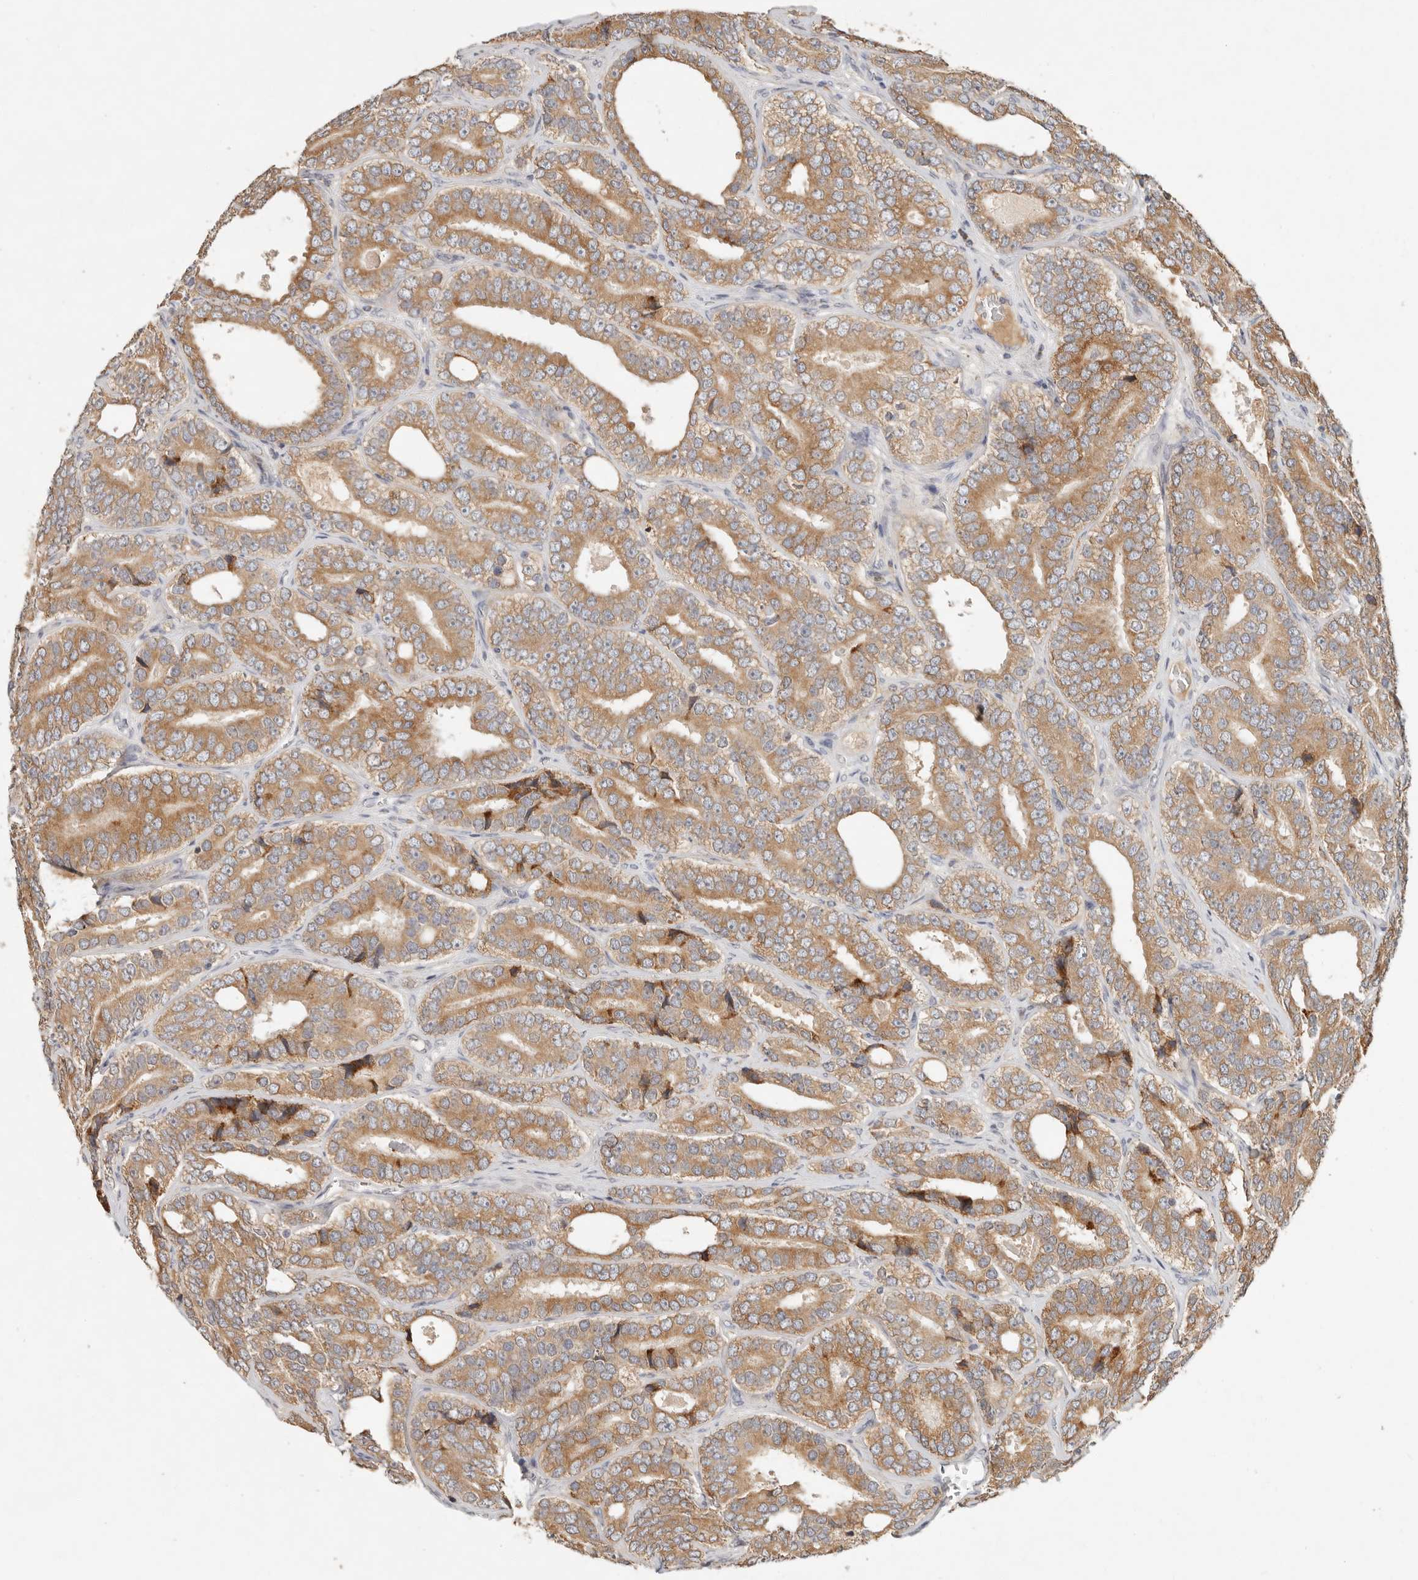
{"staining": {"intensity": "moderate", "quantity": ">75%", "location": "cytoplasmic/membranous"}, "tissue": "prostate cancer", "cell_type": "Tumor cells", "image_type": "cancer", "snomed": [{"axis": "morphology", "description": "Adenocarcinoma, High grade"}, {"axis": "topography", "description": "Prostate"}], "caption": "This histopathology image demonstrates prostate cancer (high-grade adenocarcinoma) stained with immunohistochemistry to label a protein in brown. The cytoplasmic/membranous of tumor cells show moderate positivity for the protein. Nuclei are counter-stained blue.", "gene": "ARHGEF10L", "patient": {"sex": "male", "age": 56}}